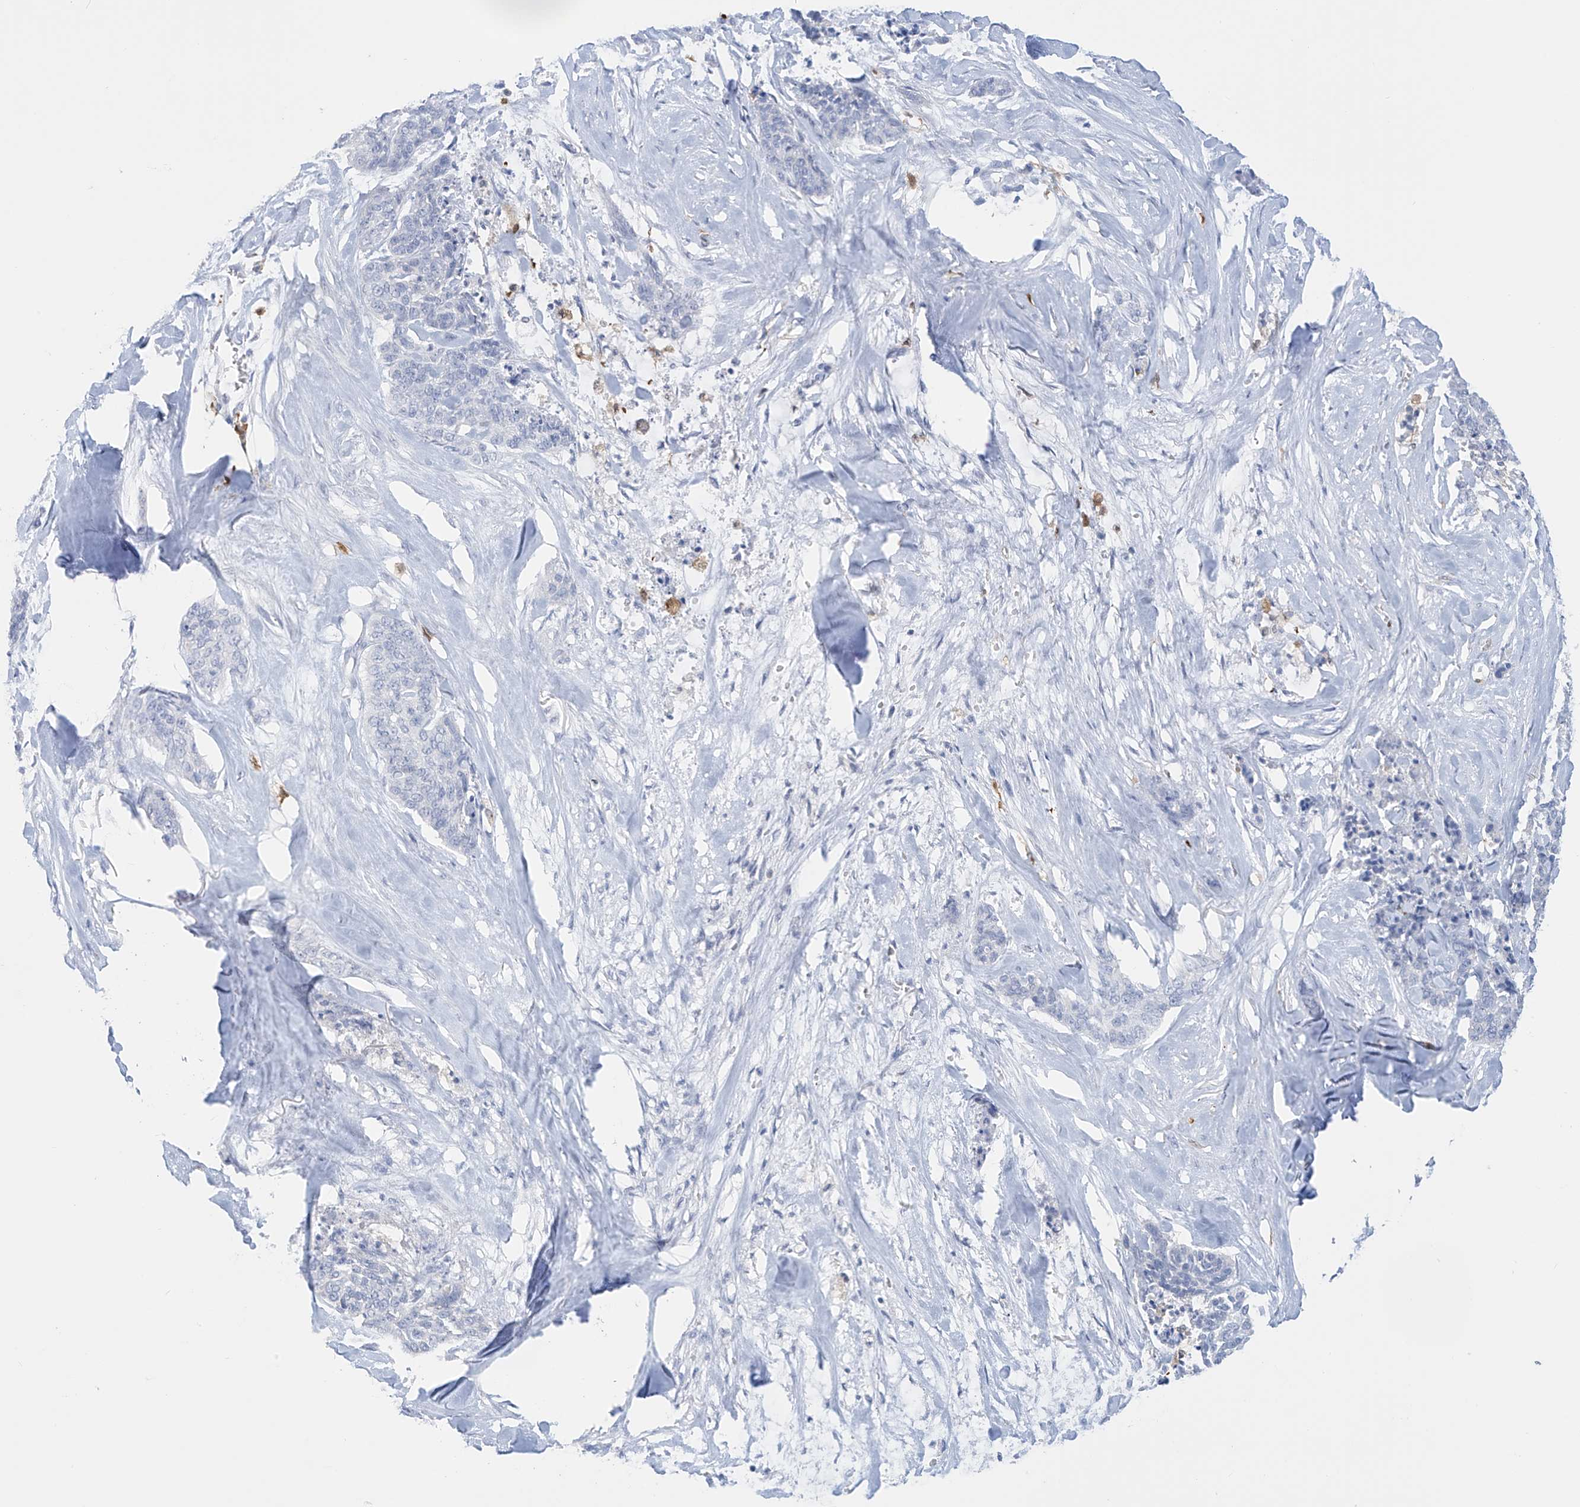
{"staining": {"intensity": "negative", "quantity": "none", "location": "none"}, "tissue": "skin cancer", "cell_type": "Tumor cells", "image_type": "cancer", "snomed": [{"axis": "morphology", "description": "Basal cell carcinoma"}, {"axis": "topography", "description": "Skin"}], "caption": "The IHC histopathology image has no significant positivity in tumor cells of skin cancer tissue.", "gene": "TRMT2B", "patient": {"sex": "female", "age": 64}}